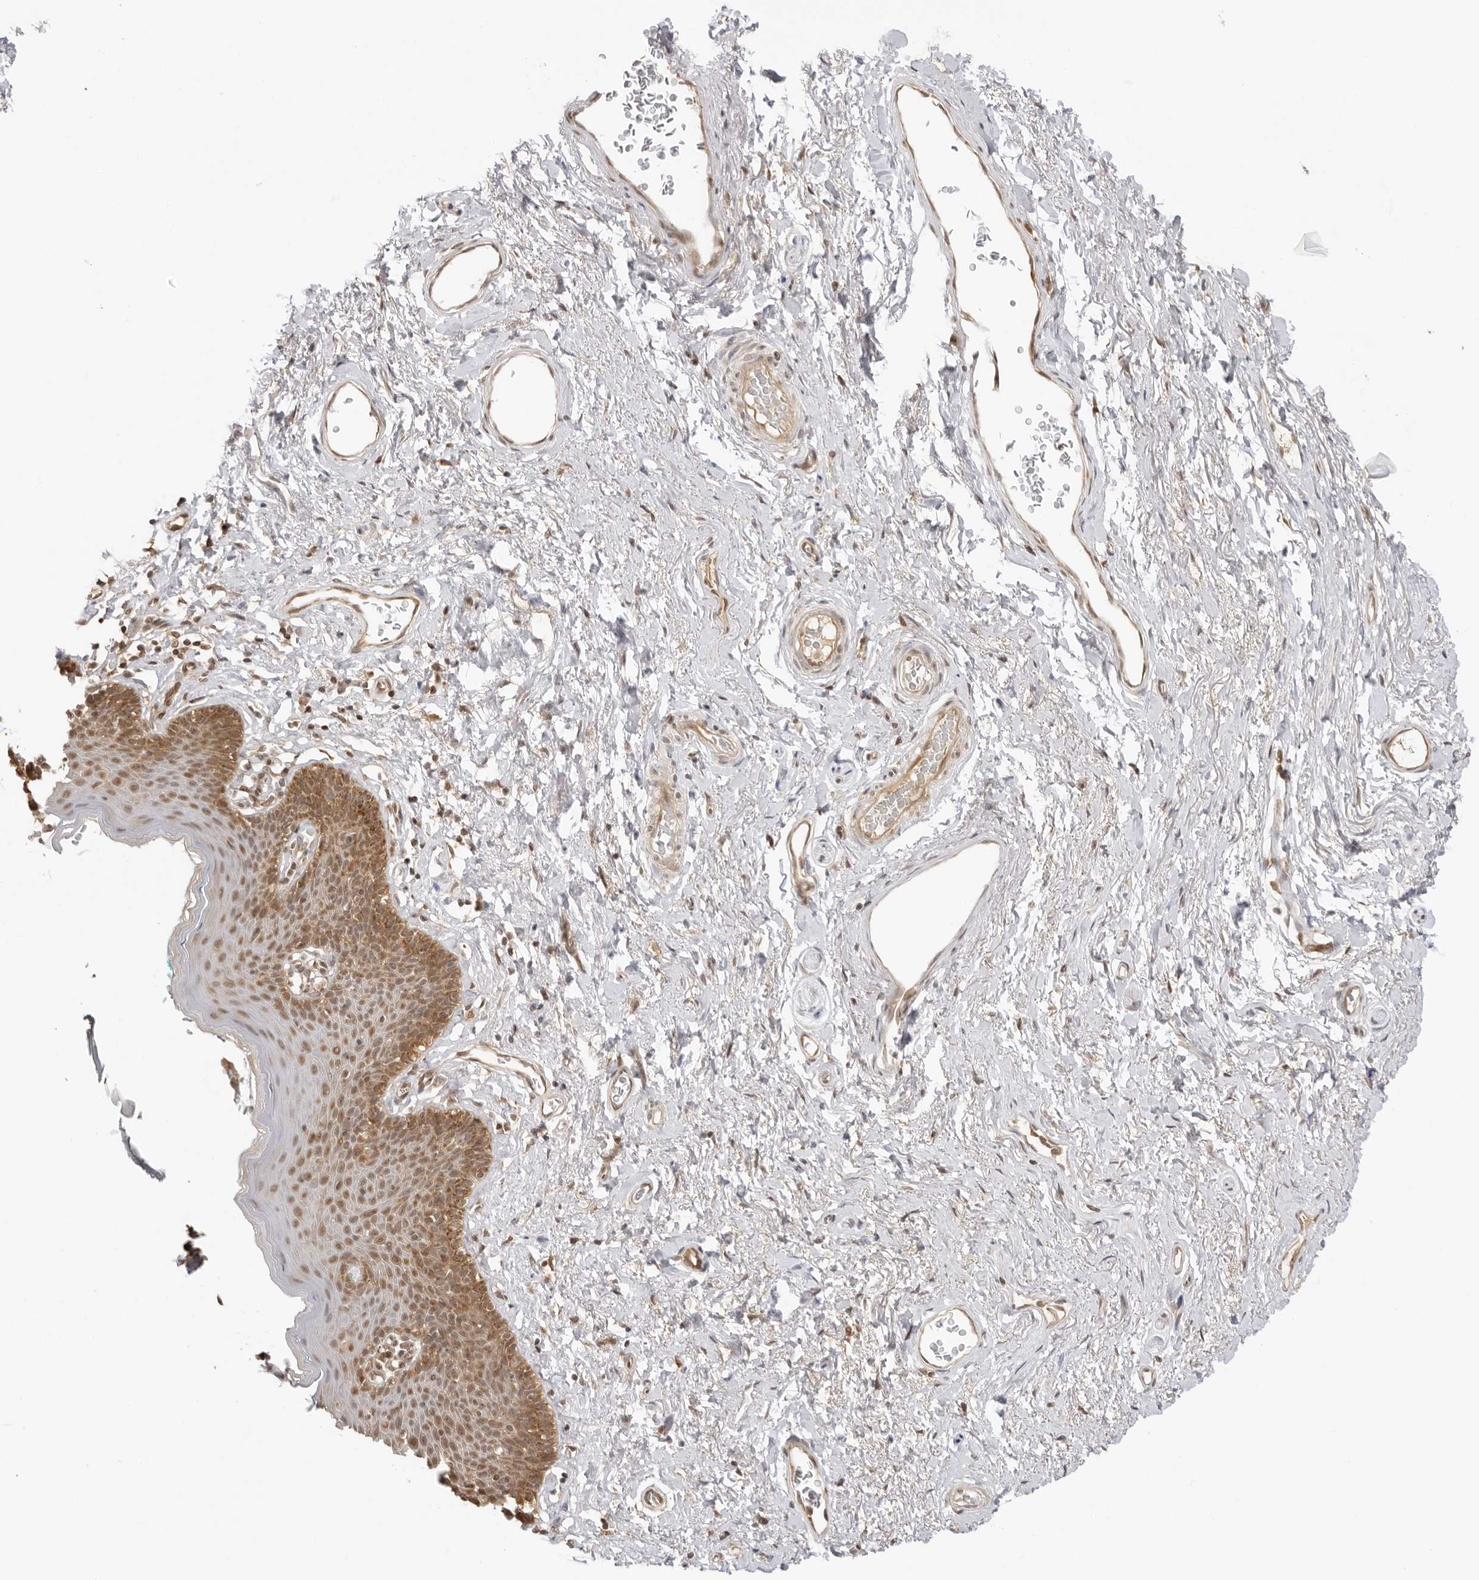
{"staining": {"intensity": "moderate", "quantity": ">75%", "location": "cytoplasmic/membranous,nuclear"}, "tissue": "skin", "cell_type": "Epidermal cells", "image_type": "normal", "snomed": [{"axis": "morphology", "description": "Normal tissue, NOS"}, {"axis": "topography", "description": "Vulva"}], "caption": "Immunohistochemistry (IHC) (DAB (3,3'-diaminobenzidine)) staining of unremarkable human skin demonstrates moderate cytoplasmic/membranous,nuclear protein positivity in approximately >75% of epidermal cells.", "gene": "PRRC2C", "patient": {"sex": "female", "age": 66}}